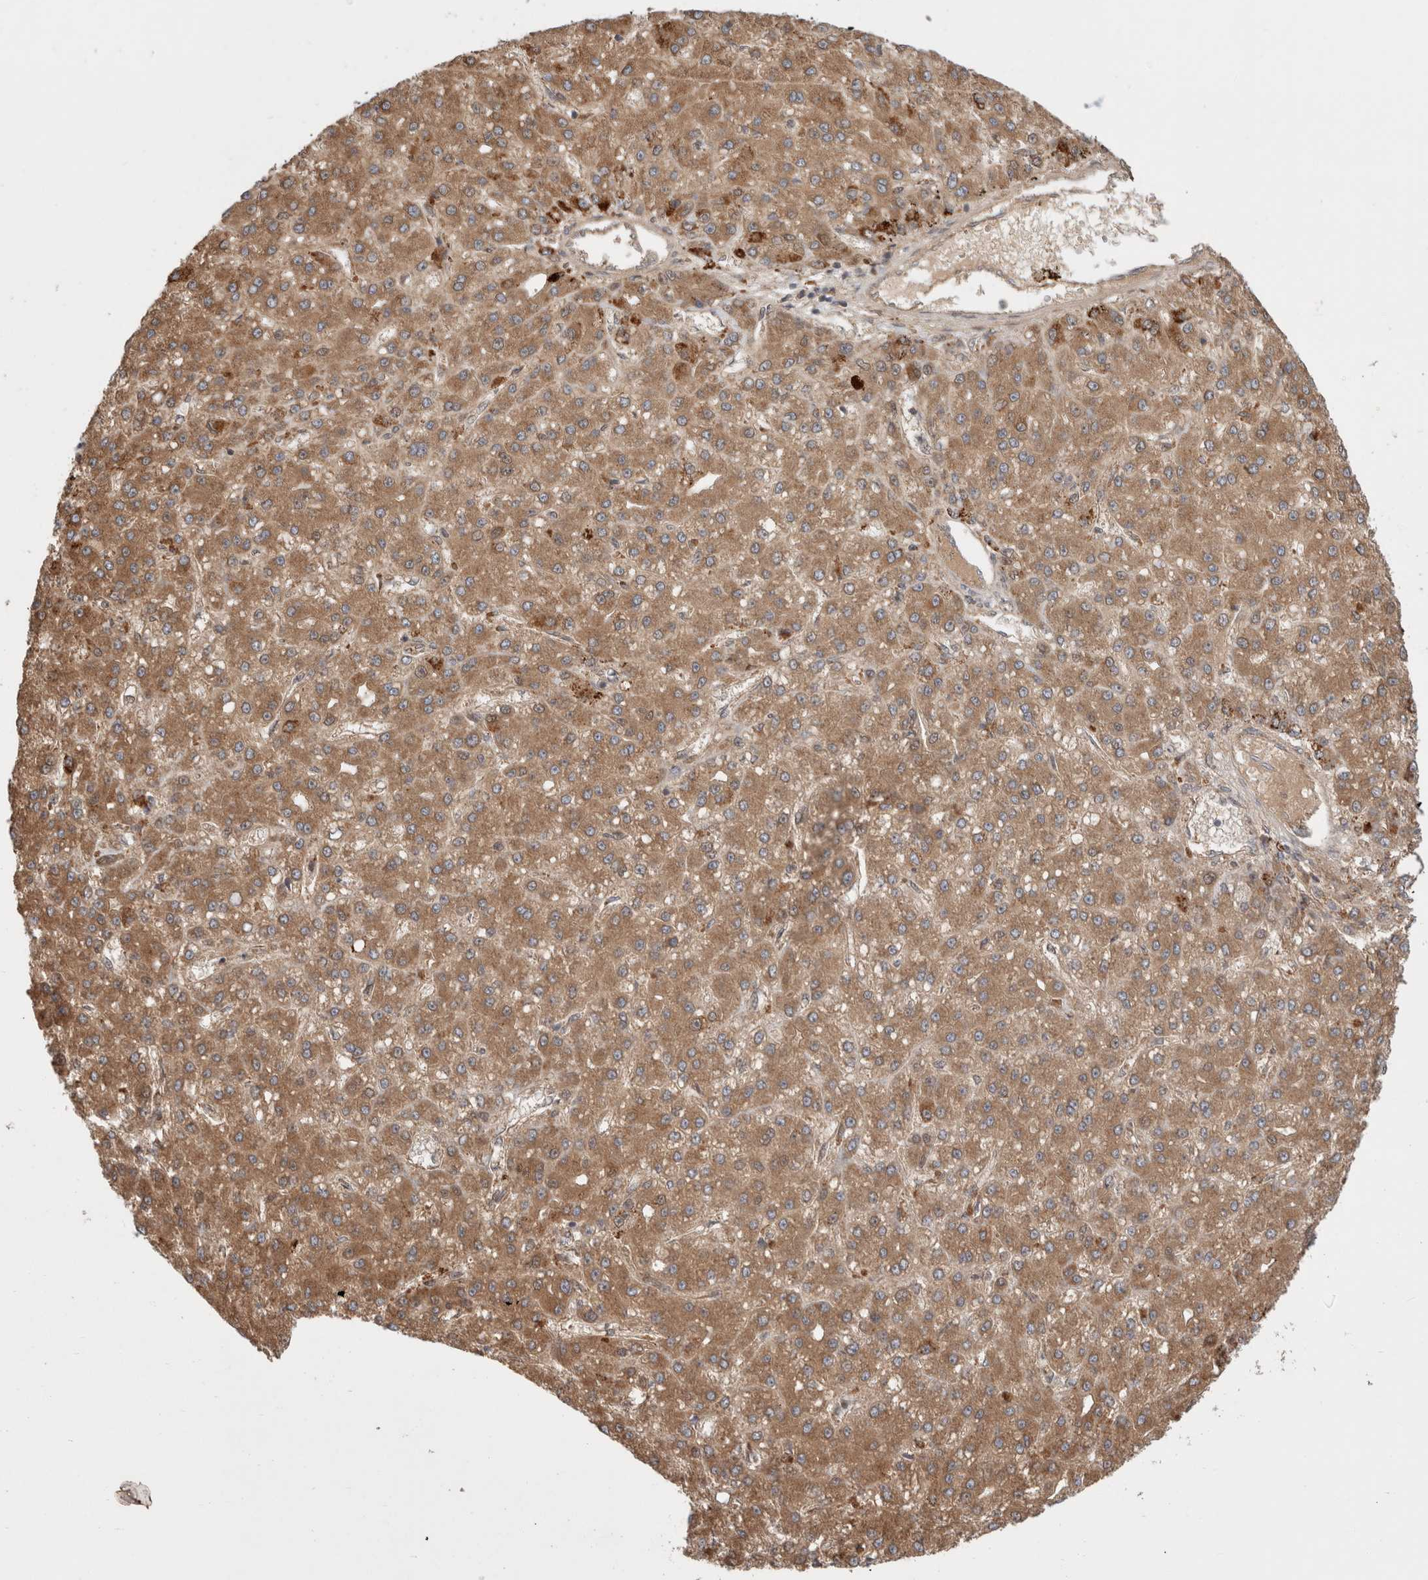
{"staining": {"intensity": "moderate", "quantity": ">75%", "location": "cytoplasmic/membranous"}, "tissue": "liver cancer", "cell_type": "Tumor cells", "image_type": "cancer", "snomed": [{"axis": "morphology", "description": "Carcinoma, Hepatocellular, NOS"}, {"axis": "topography", "description": "Liver"}], "caption": "Tumor cells reveal moderate cytoplasmic/membranous positivity in approximately >75% of cells in hepatocellular carcinoma (liver).", "gene": "HROB", "patient": {"sex": "male", "age": 67}}